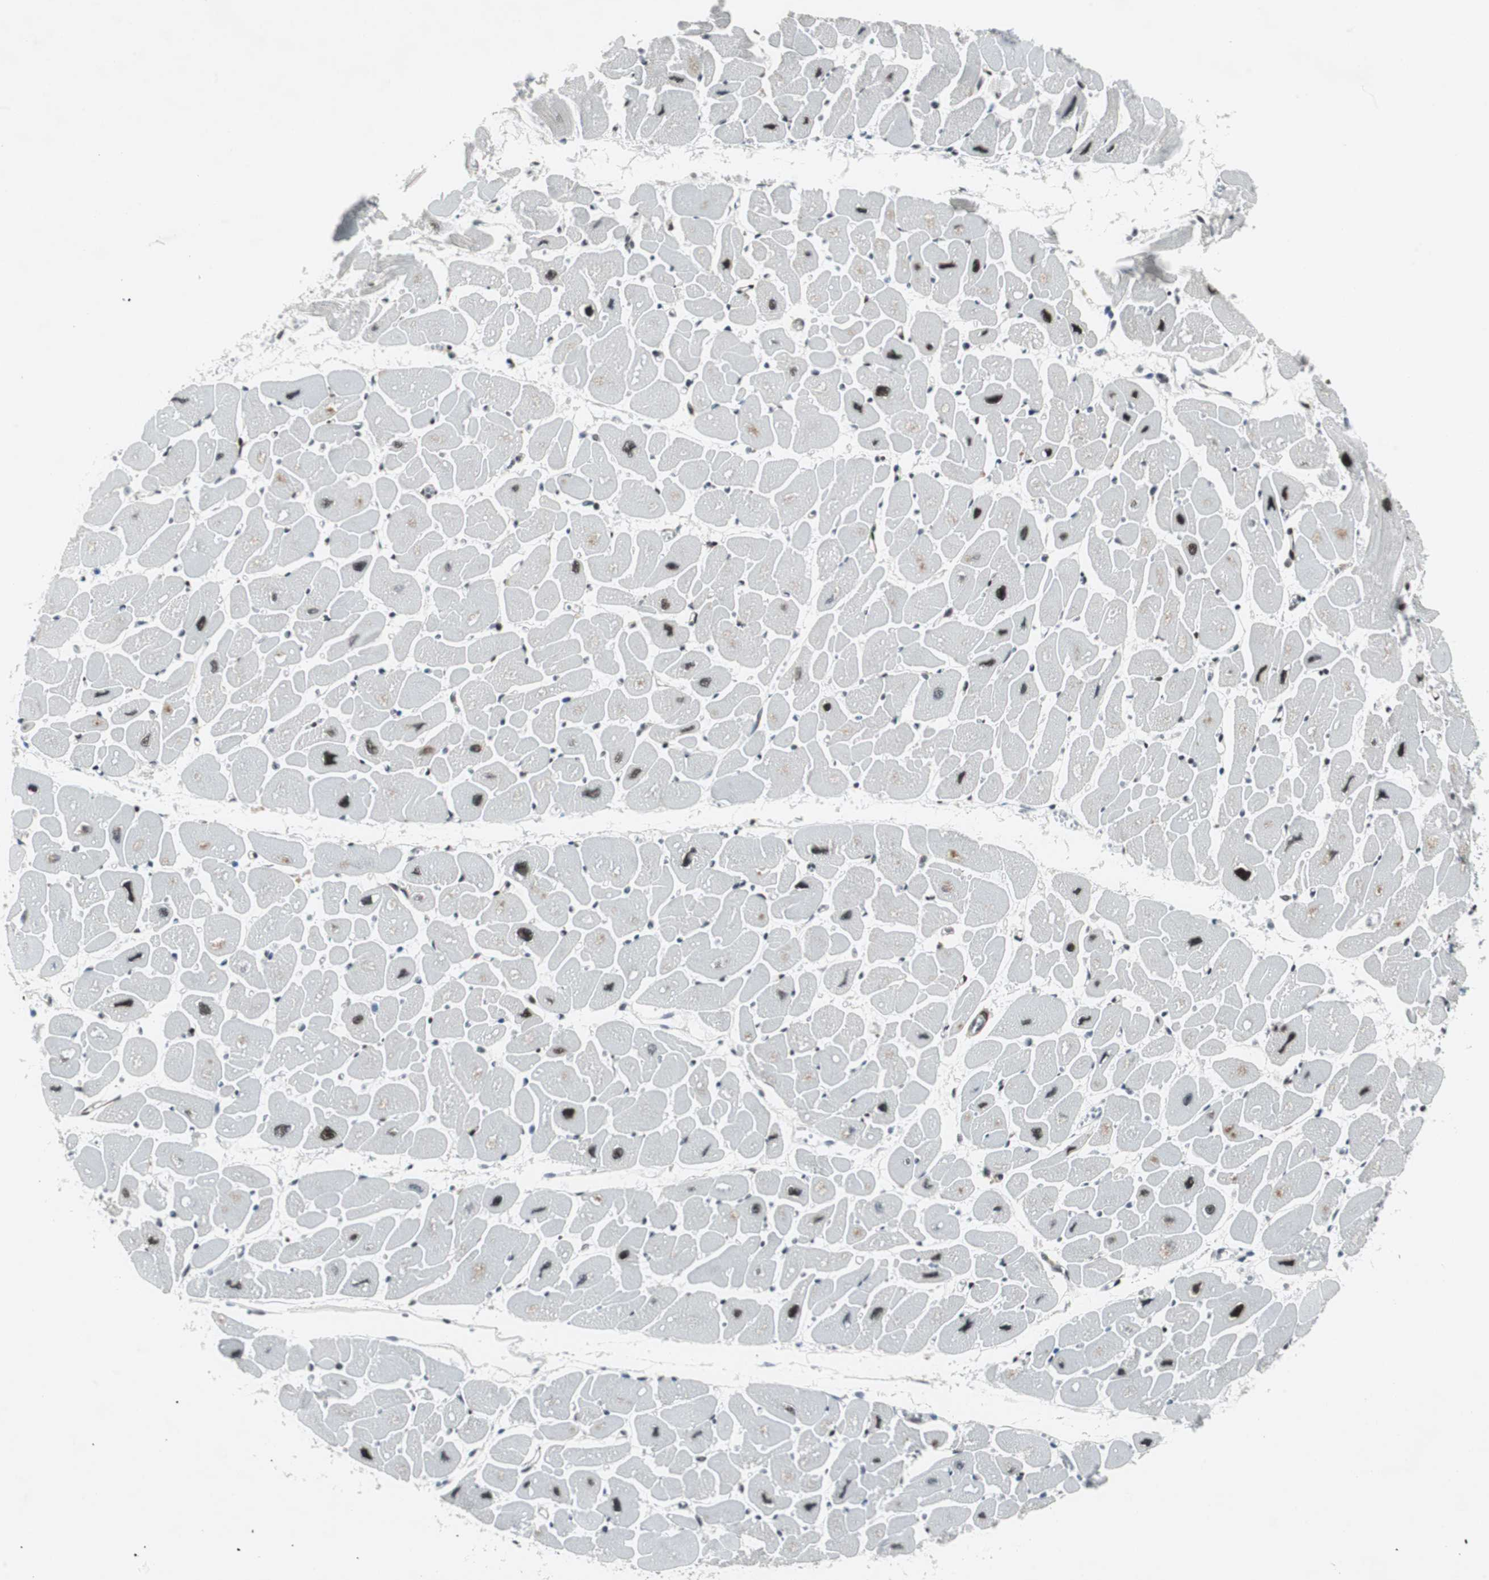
{"staining": {"intensity": "strong", "quantity": ">75%", "location": "nuclear"}, "tissue": "heart muscle", "cell_type": "Cardiomyocytes", "image_type": "normal", "snomed": [{"axis": "morphology", "description": "Normal tissue, NOS"}, {"axis": "topography", "description": "Heart"}], "caption": "Heart muscle stained with DAB immunohistochemistry (IHC) demonstrates high levels of strong nuclear expression in approximately >75% of cardiomyocytes.", "gene": "MEF2D", "patient": {"sex": "female", "age": 54}}